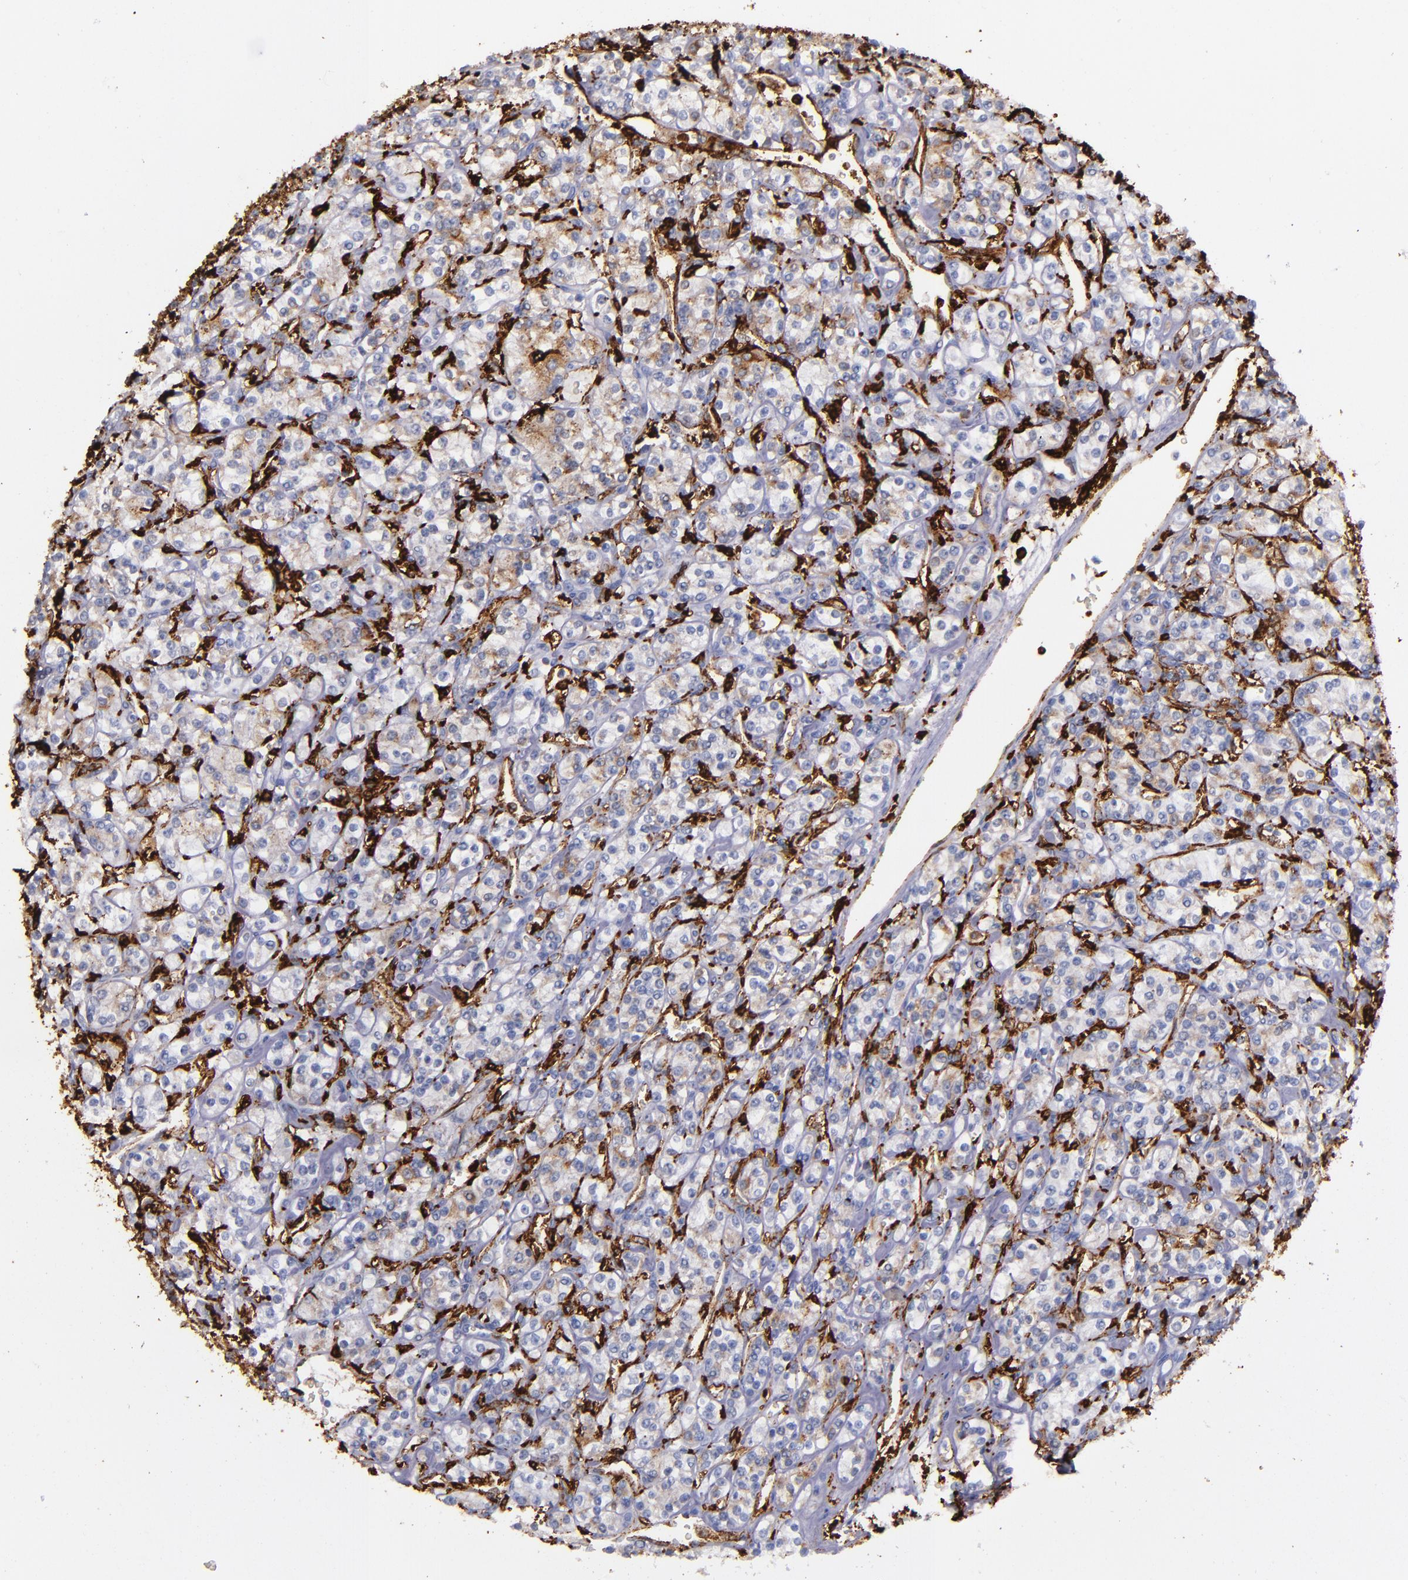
{"staining": {"intensity": "weak", "quantity": ">75%", "location": "cytoplasmic/membranous"}, "tissue": "renal cancer", "cell_type": "Tumor cells", "image_type": "cancer", "snomed": [{"axis": "morphology", "description": "Adenocarcinoma, NOS"}, {"axis": "topography", "description": "Kidney"}], "caption": "Renal cancer was stained to show a protein in brown. There is low levels of weak cytoplasmic/membranous staining in about >75% of tumor cells.", "gene": "HLA-DRA", "patient": {"sex": "male", "age": 77}}